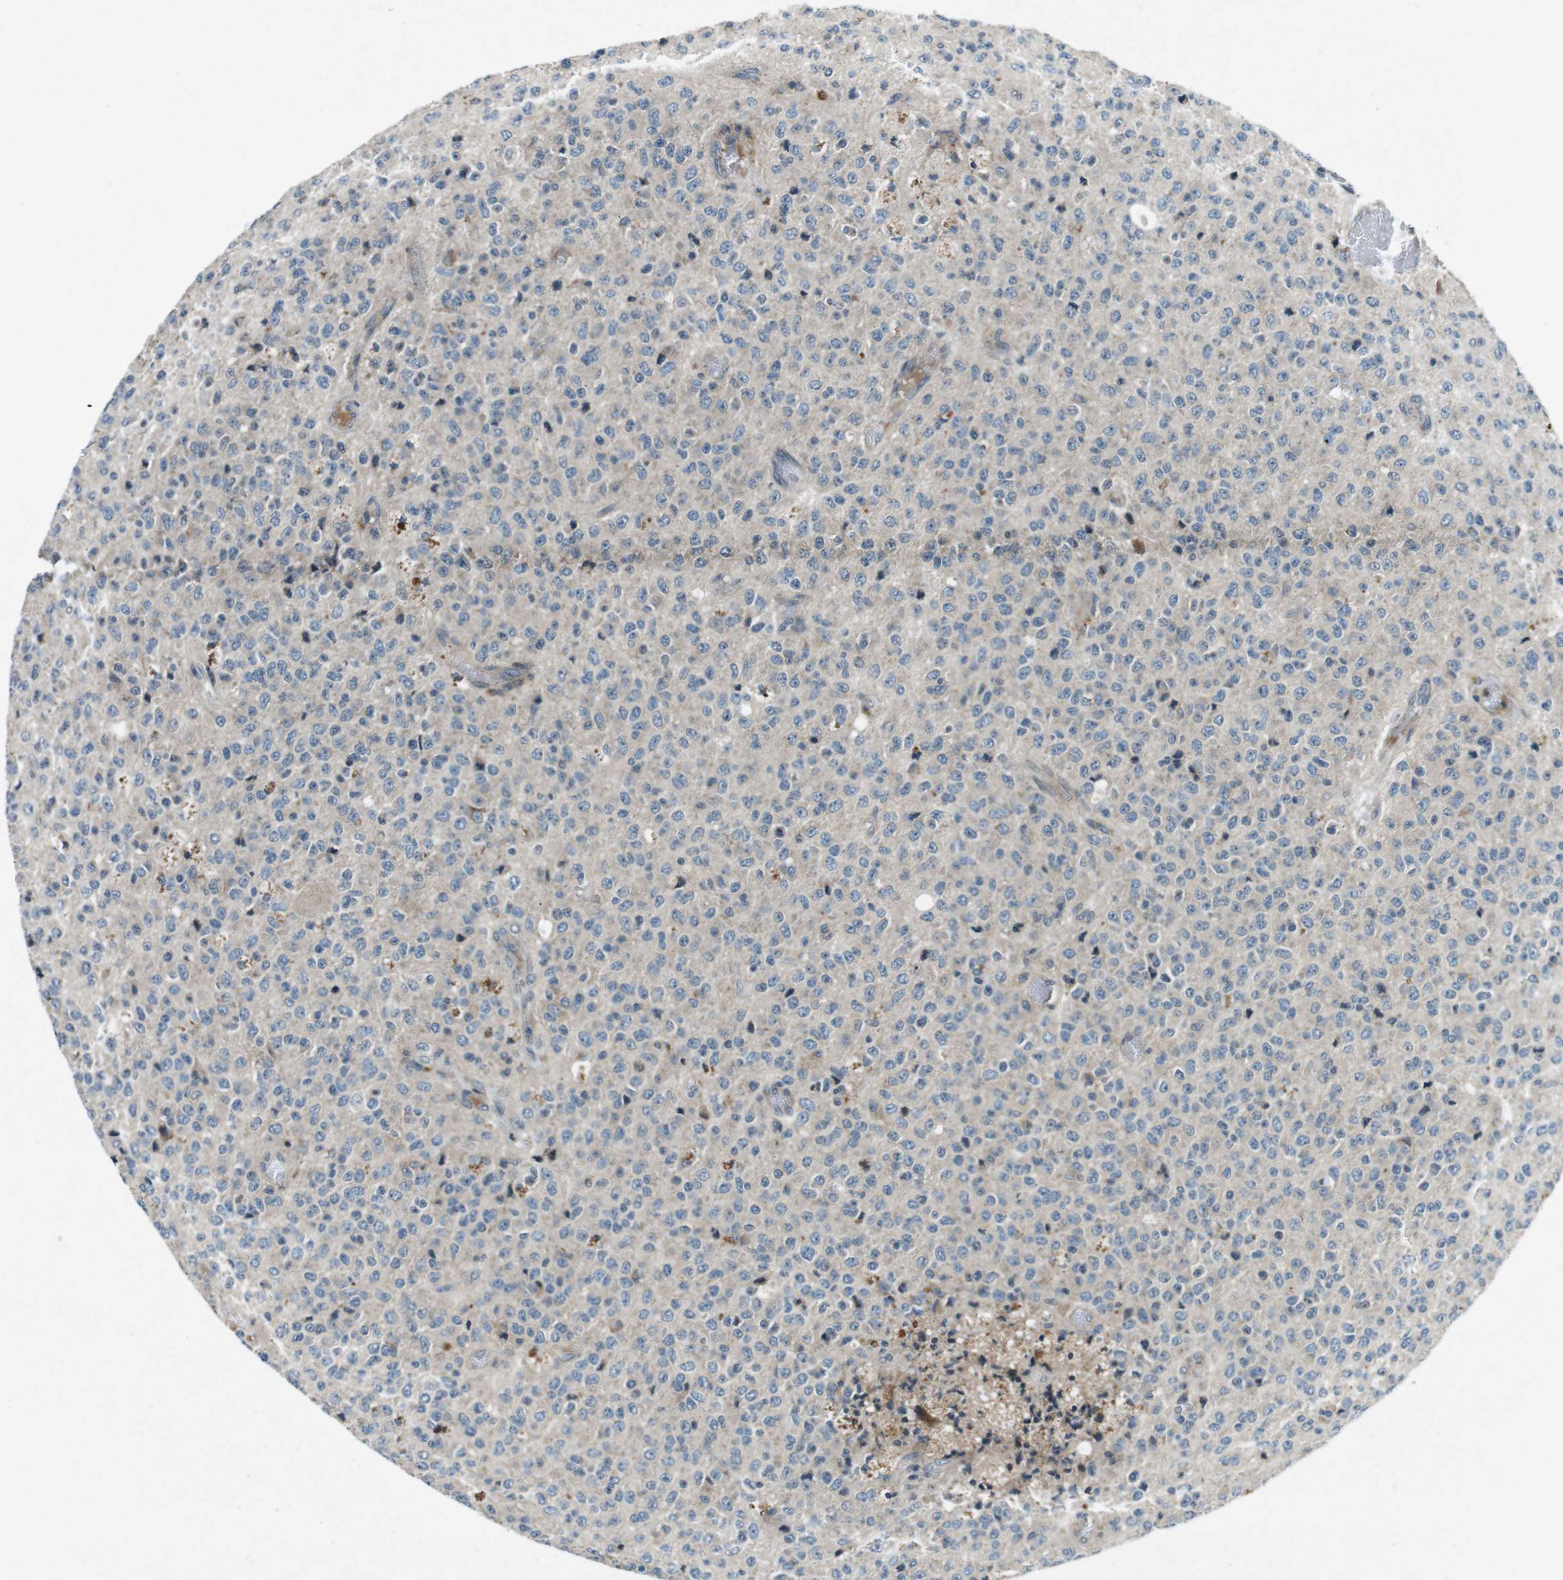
{"staining": {"intensity": "moderate", "quantity": "<25%", "location": "cytoplasmic/membranous"}, "tissue": "glioma", "cell_type": "Tumor cells", "image_type": "cancer", "snomed": [{"axis": "morphology", "description": "Glioma, malignant, High grade"}, {"axis": "topography", "description": "pancreas cauda"}], "caption": "Malignant glioma (high-grade) stained with immunohistochemistry (IHC) demonstrates moderate cytoplasmic/membranous expression in approximately <25% of tumor cells.", "gene": "CDK16", "patient": {"sex": "male", "age": 60}}